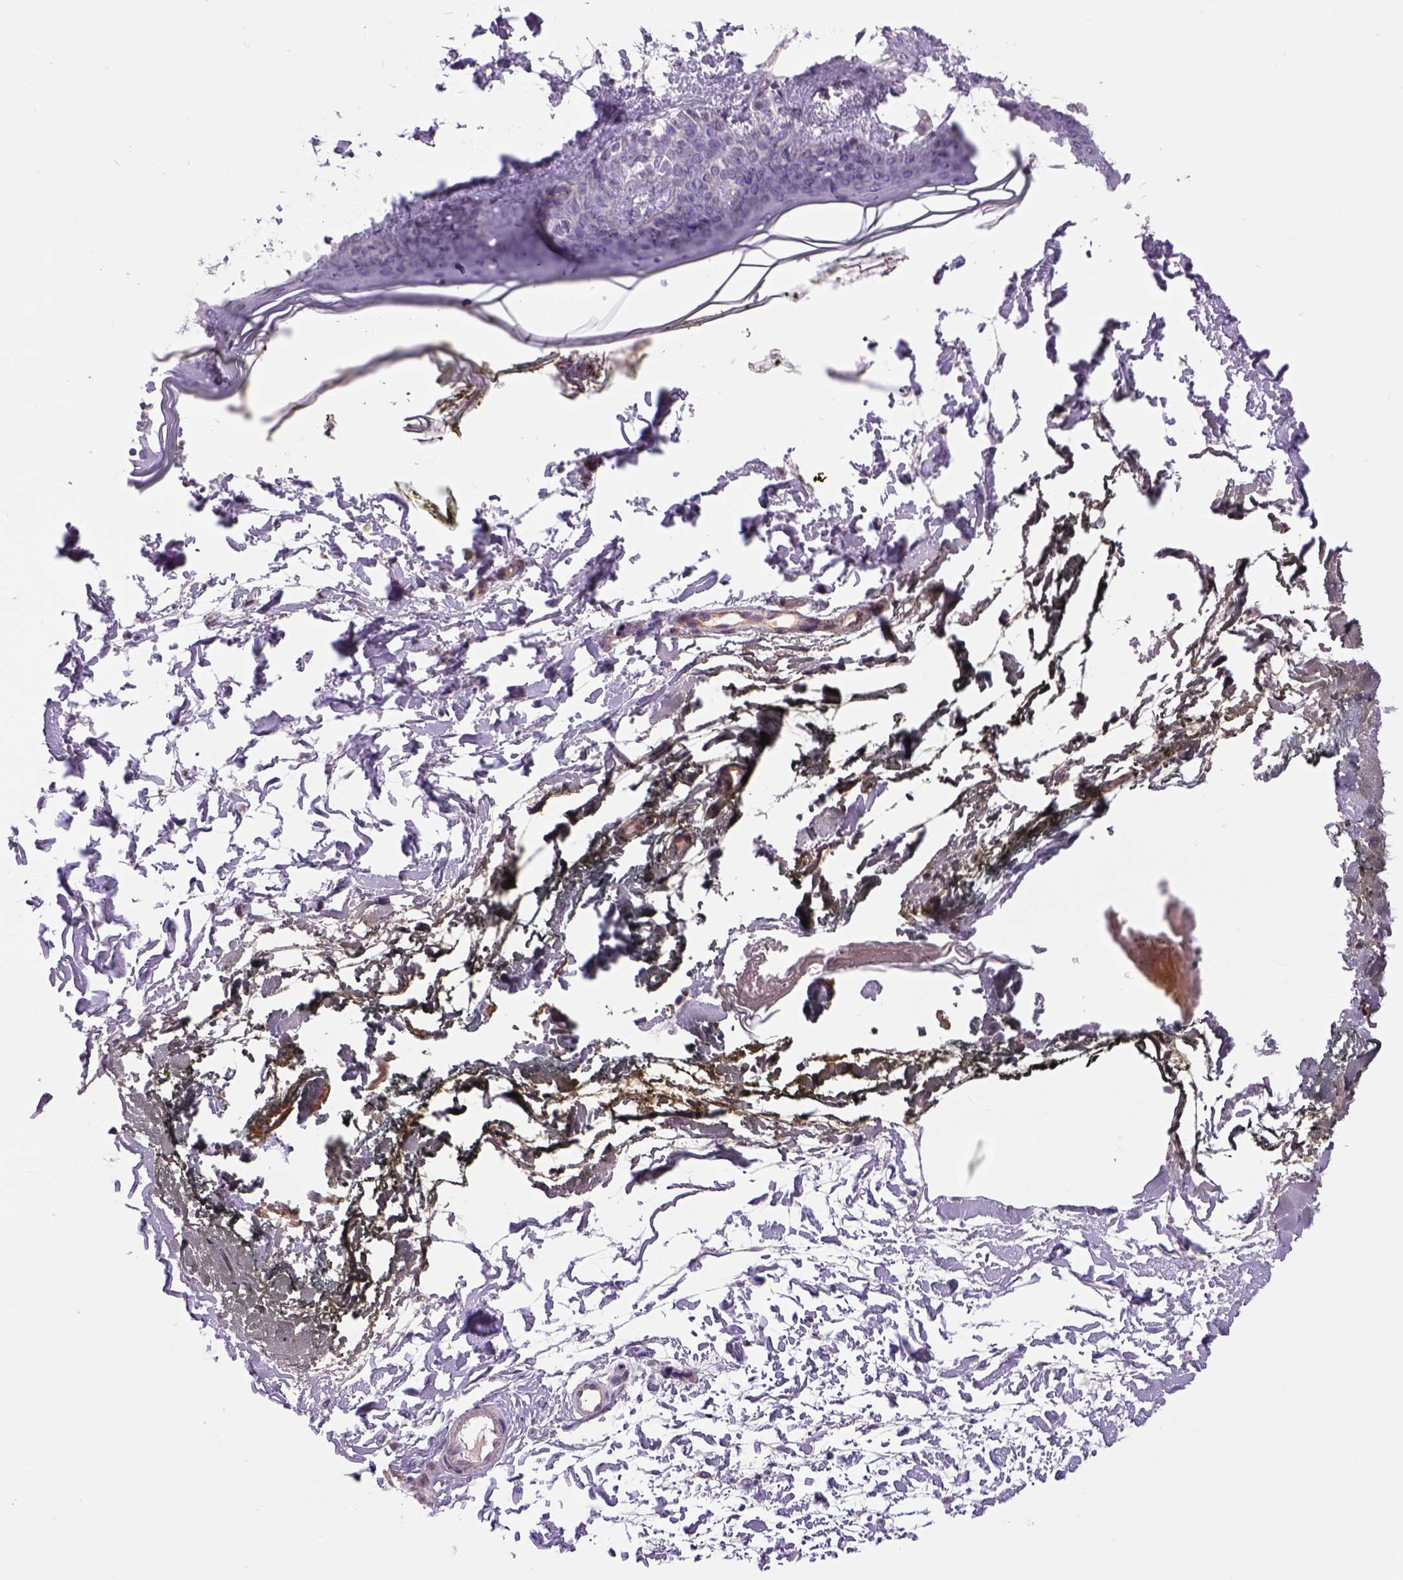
{"staining": {"intensity": "negative", "quantity": "none", "location": "none"}, "tissue": "skin", "cell_type": "Fibroblasts", "image_type": "normal", "snomed": [{"axis": "morphology", "description": "Normal tissue, NOS"}, {"axis": "topography", "description": "Skin"}], "caption": "Immunohistochemistry photomicrograph of benign skin: skin stained with DAB shows no significant protein expression in fibroblasts.", "gene": "PRRT1", "patient": {"sex": "female", "age": 34}}